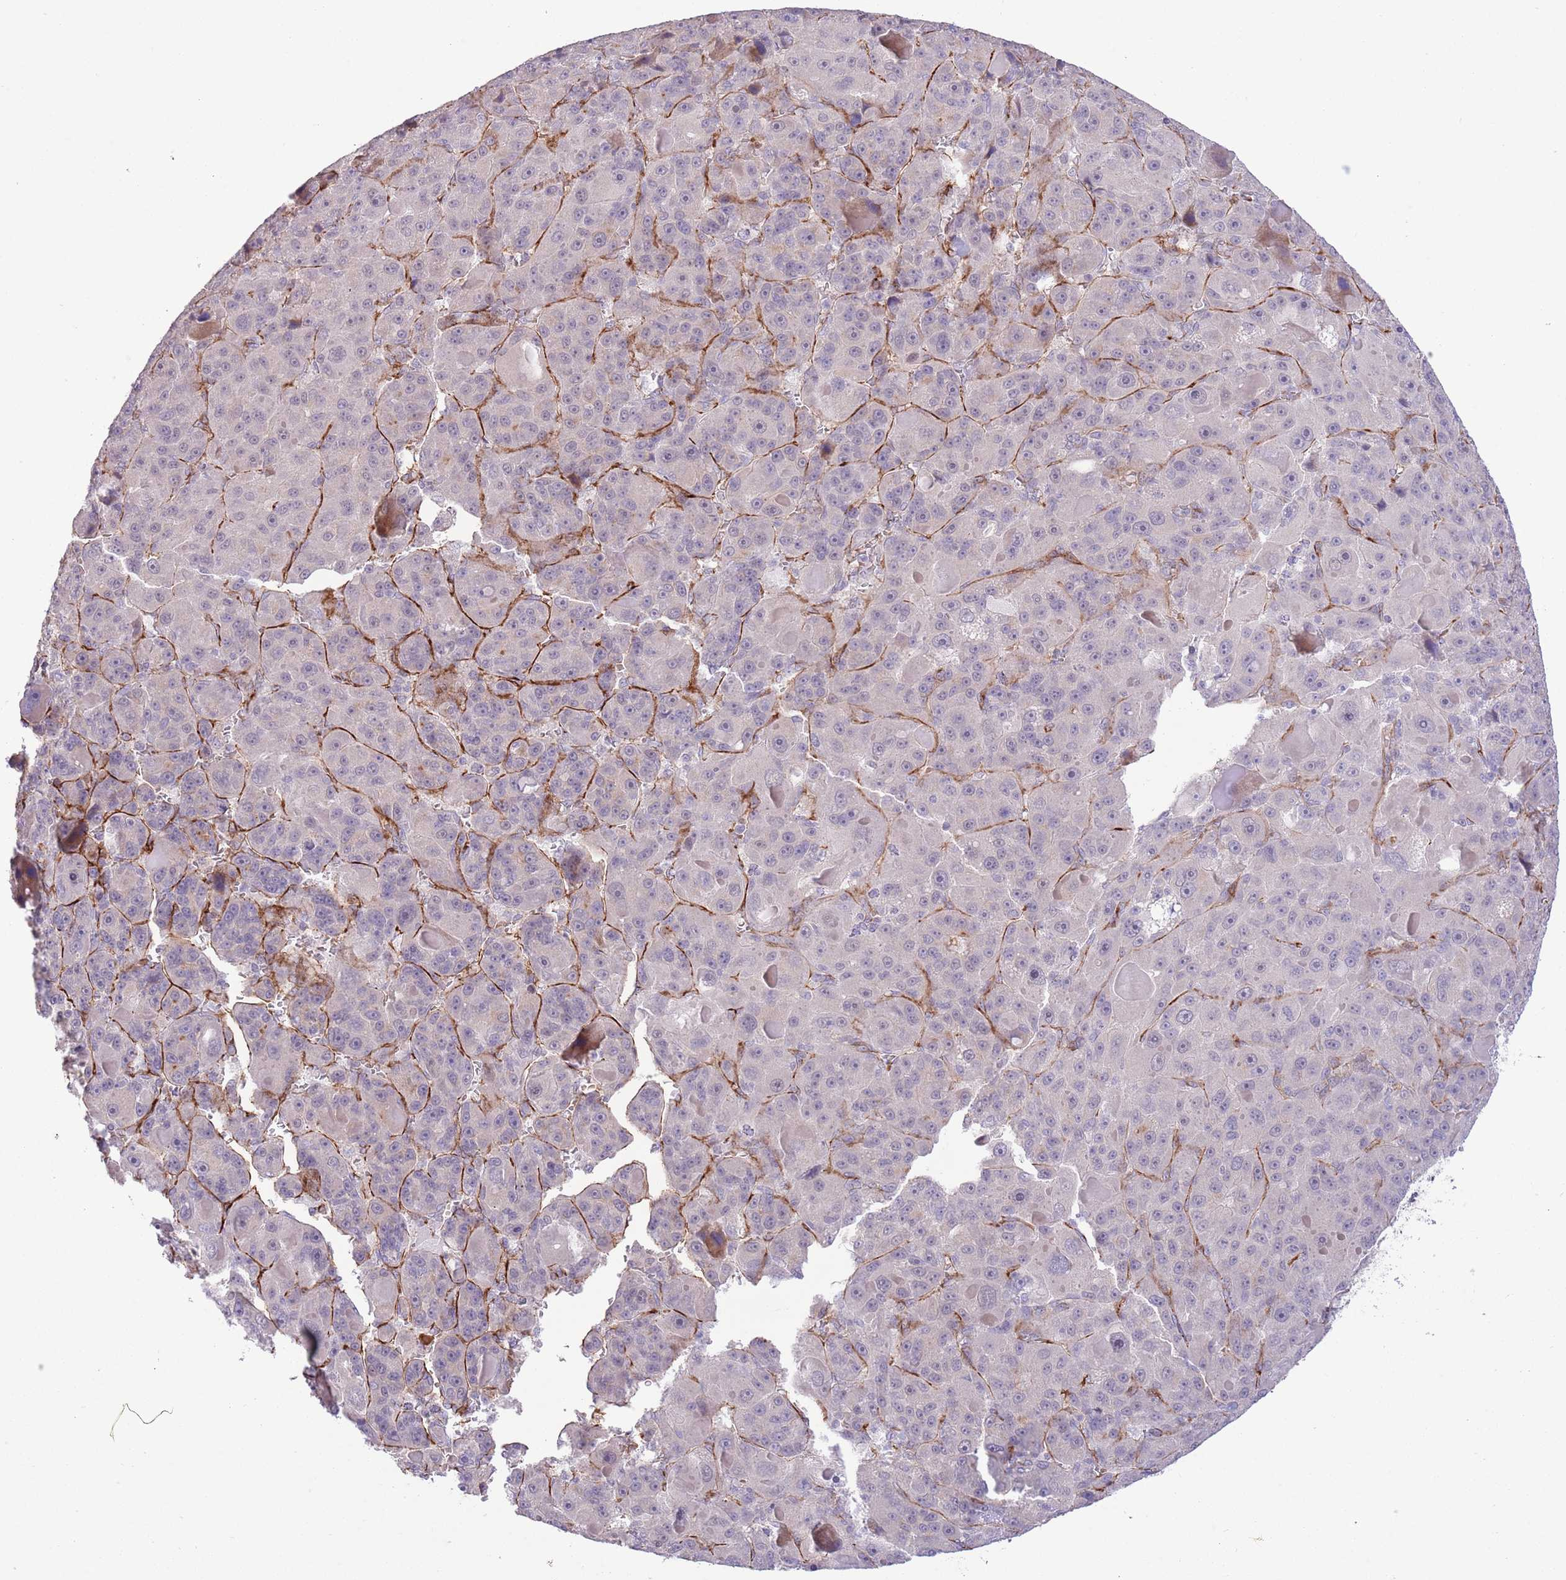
{"staining": {"intensity": "negative", "quantity": "none", "location": "none"}, "tissue": "liver cancer", "cell_type": "Tumor cells", "image_type": "cancer", "snomed": [{"axis": "morphology", "description": "Carcinoma, Hepatocellular, NOS"}, {"axis": "topography", "description": "Liver"}], "caption": "Hepatocellular carcinoma (liver) was stained to show a protein in brown. There is no significant staining in tumor cells.", "gene": "DPP10", "patient": {"sex": "male", "age": 76}}